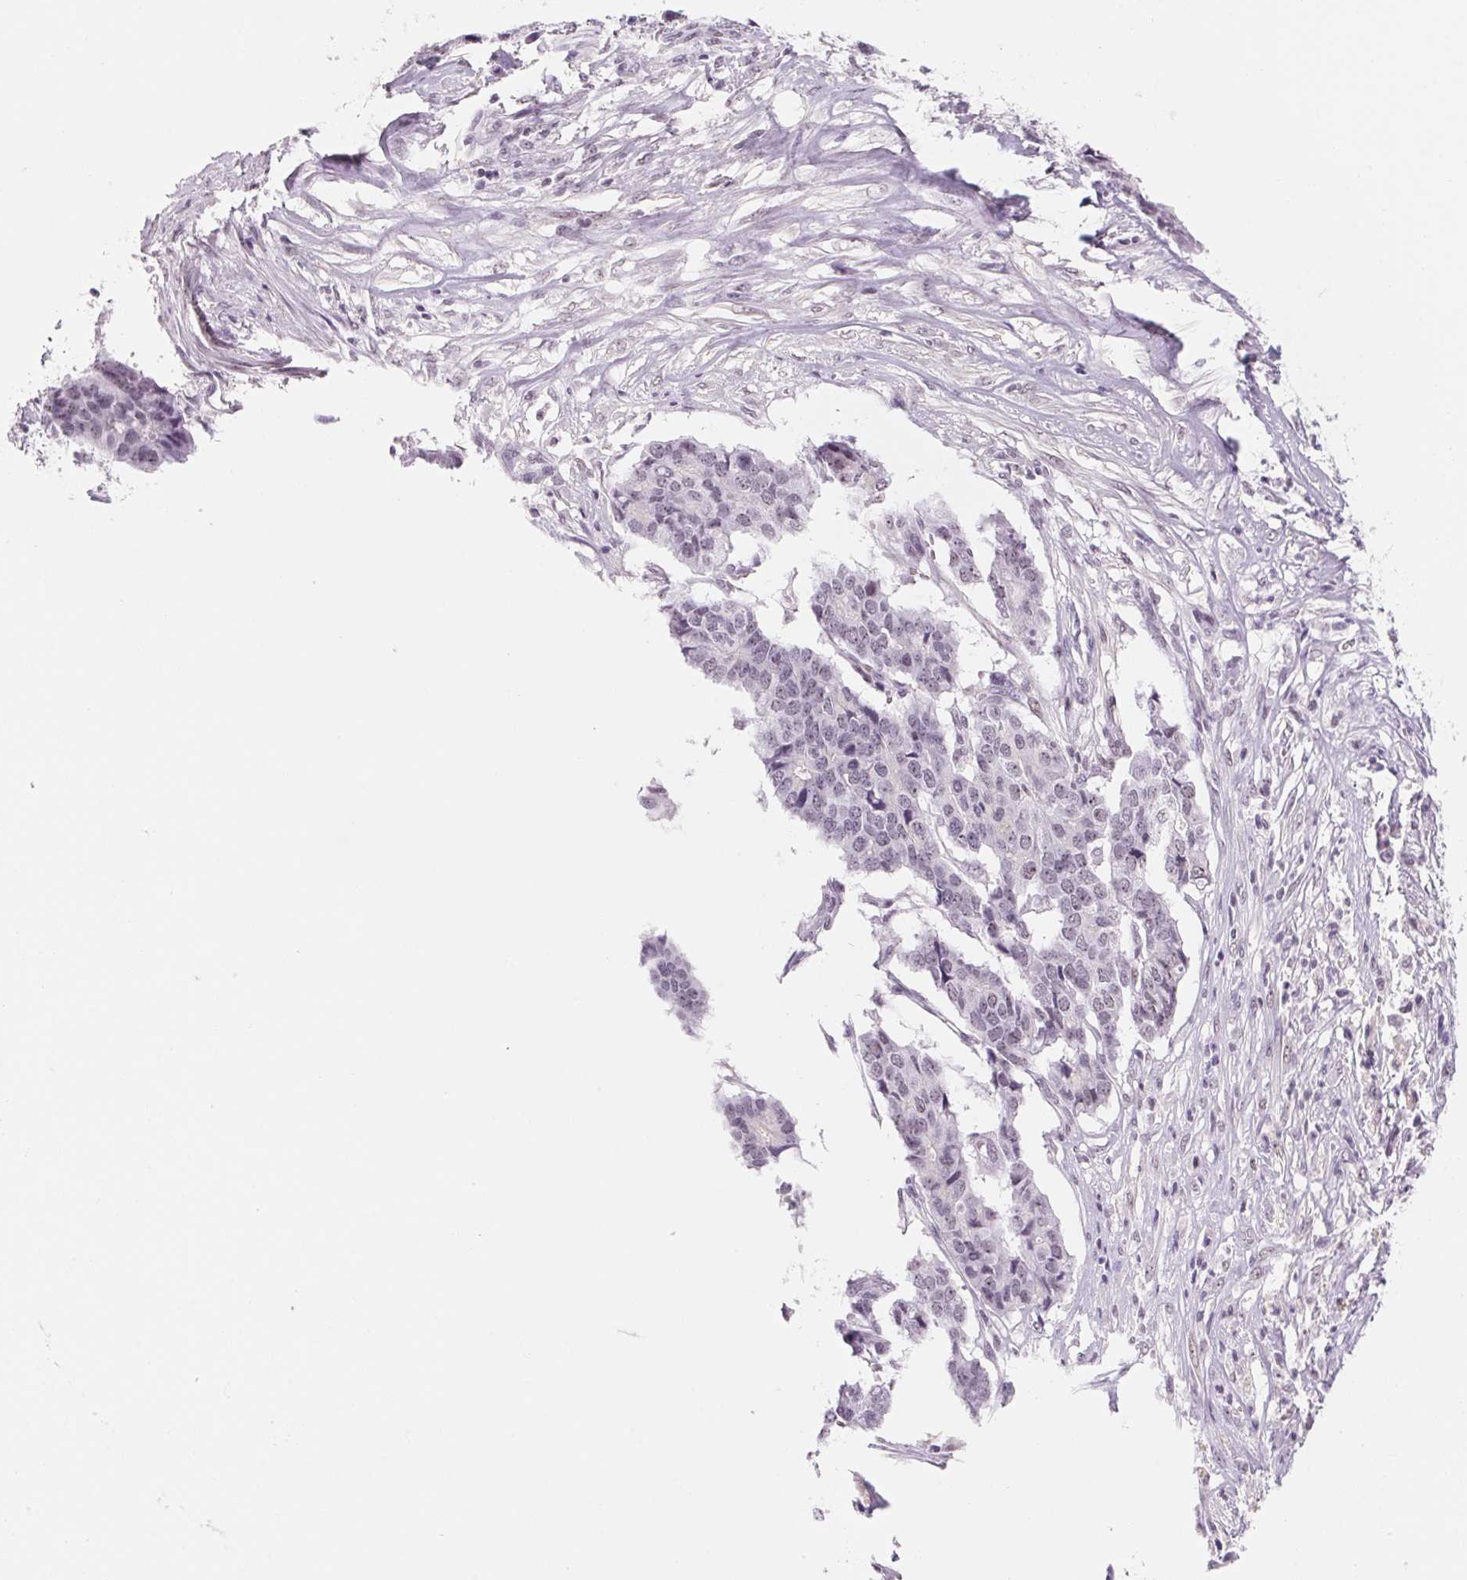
{"staining": {"intensity": "negative", "quantity": "none", "location": "none"}, "tissue": "pancreatic cancer", "cell_type": "Tumor cells", "image_type": "cancer", "snomed": [{"axis": "morphology", "description": "Adenocarcinoma, NOS"}, {"axis": "topography", "description": "Pancreas"}], "caption": "DAB immunohistochemical staining of pancreatic adenocarcinoma reveals no significant staining in tumor cells.", "gene": "ZIC4", "patient": {"sex": "male", "age": 50}}